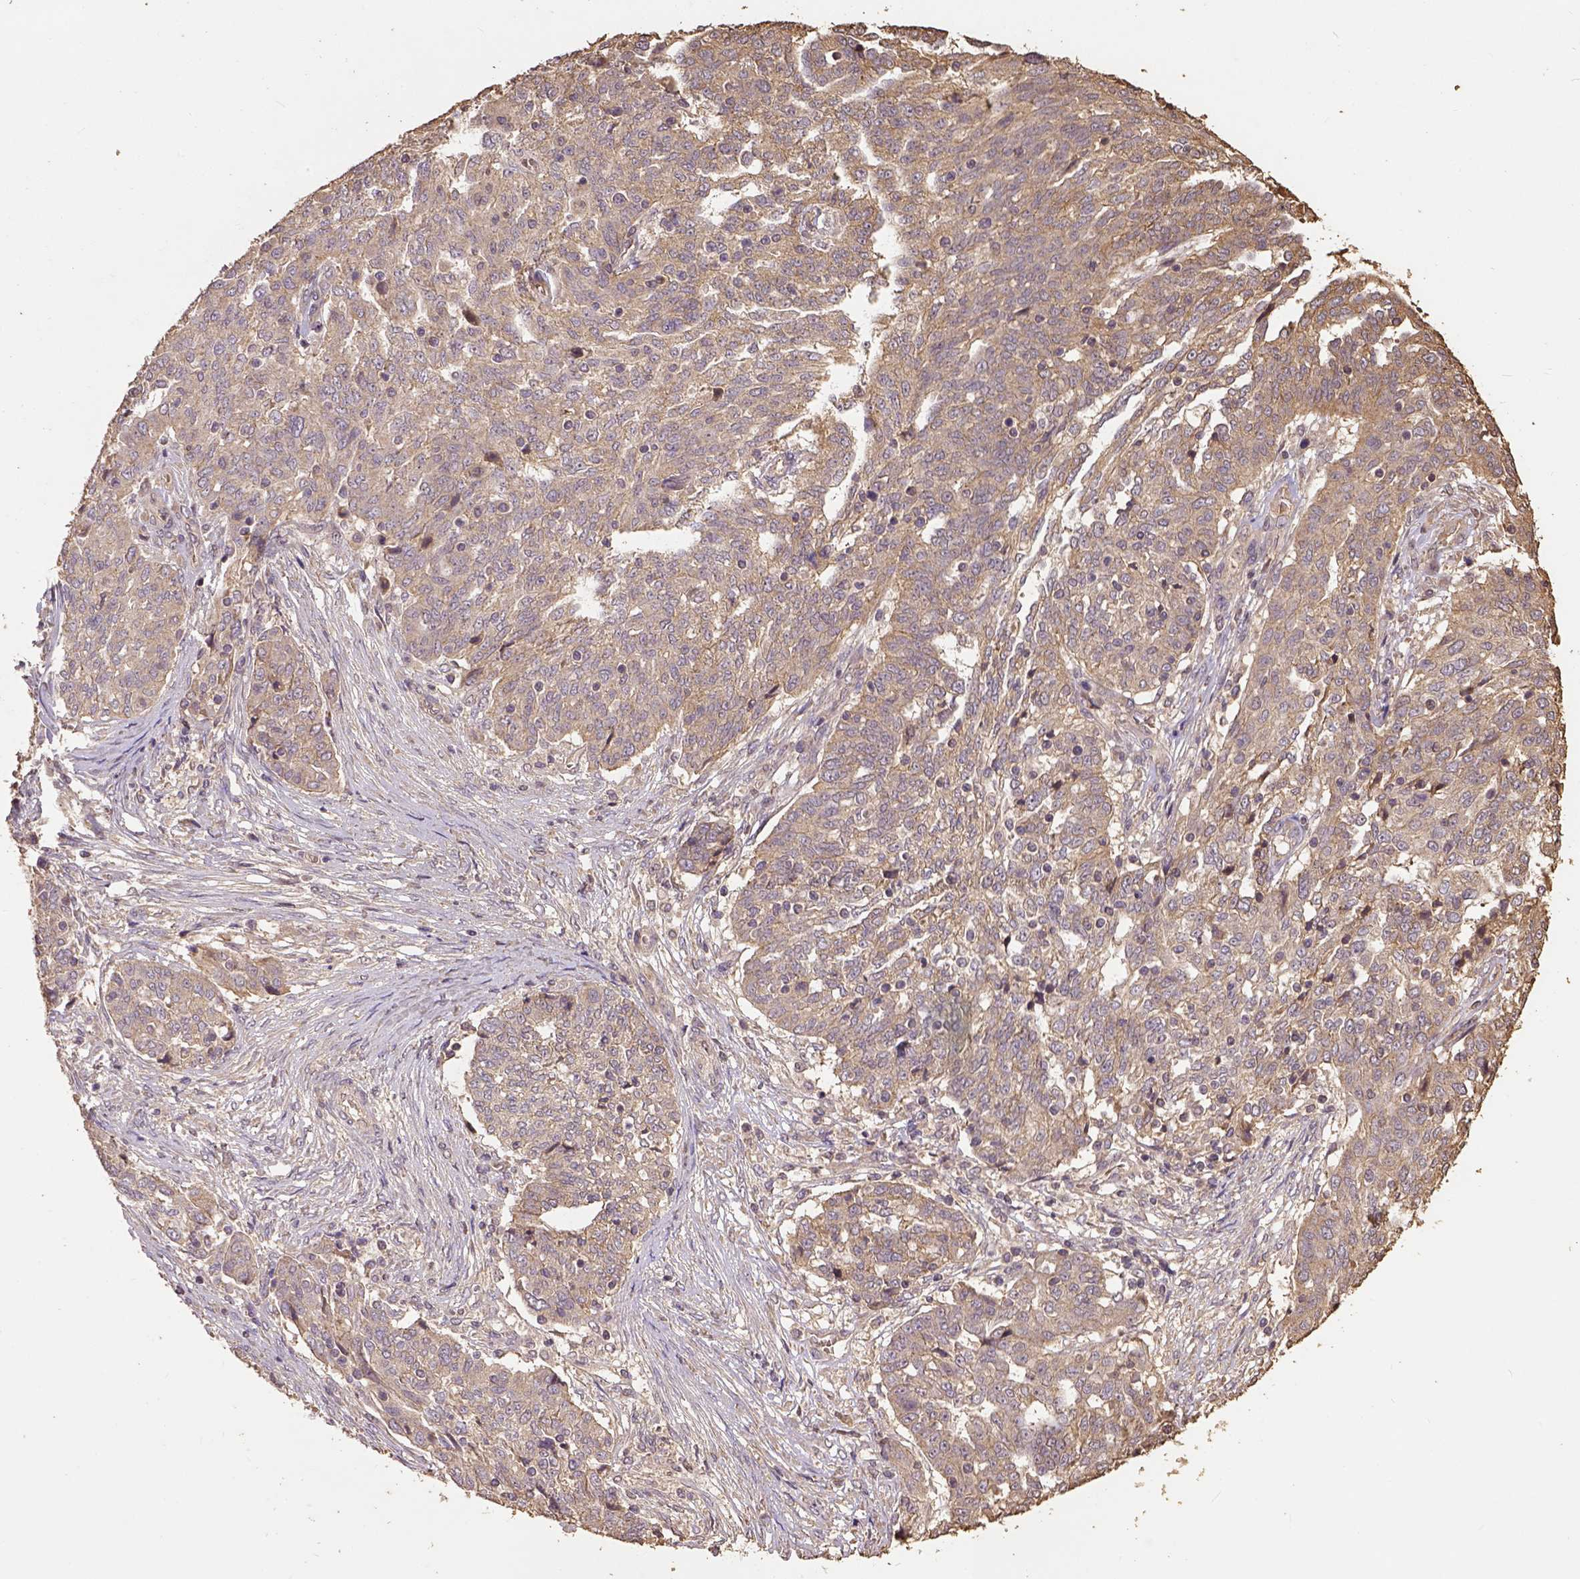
{"staining": {"intensity": "weak", "quantity": ">75%", "location": "cytoplasmic/membranous"}, "tissue": "ovarian cancer", "cell_type": "Tumor cells", "image_type": "cancer", "snomed": [{"axis": "morphology", "description": "Cystadenocarcinoma, serous, NOS"}, {"axis": "topography", "description": "Ovary"}], "caption": "Human ovarian cancer stained with a brown dye reveals weak cytoplasmic/membranous positive expression in about >75% of tumor cells.", "gene": "ATP1B3", "patient": {"sex": "female", "age": 67}}